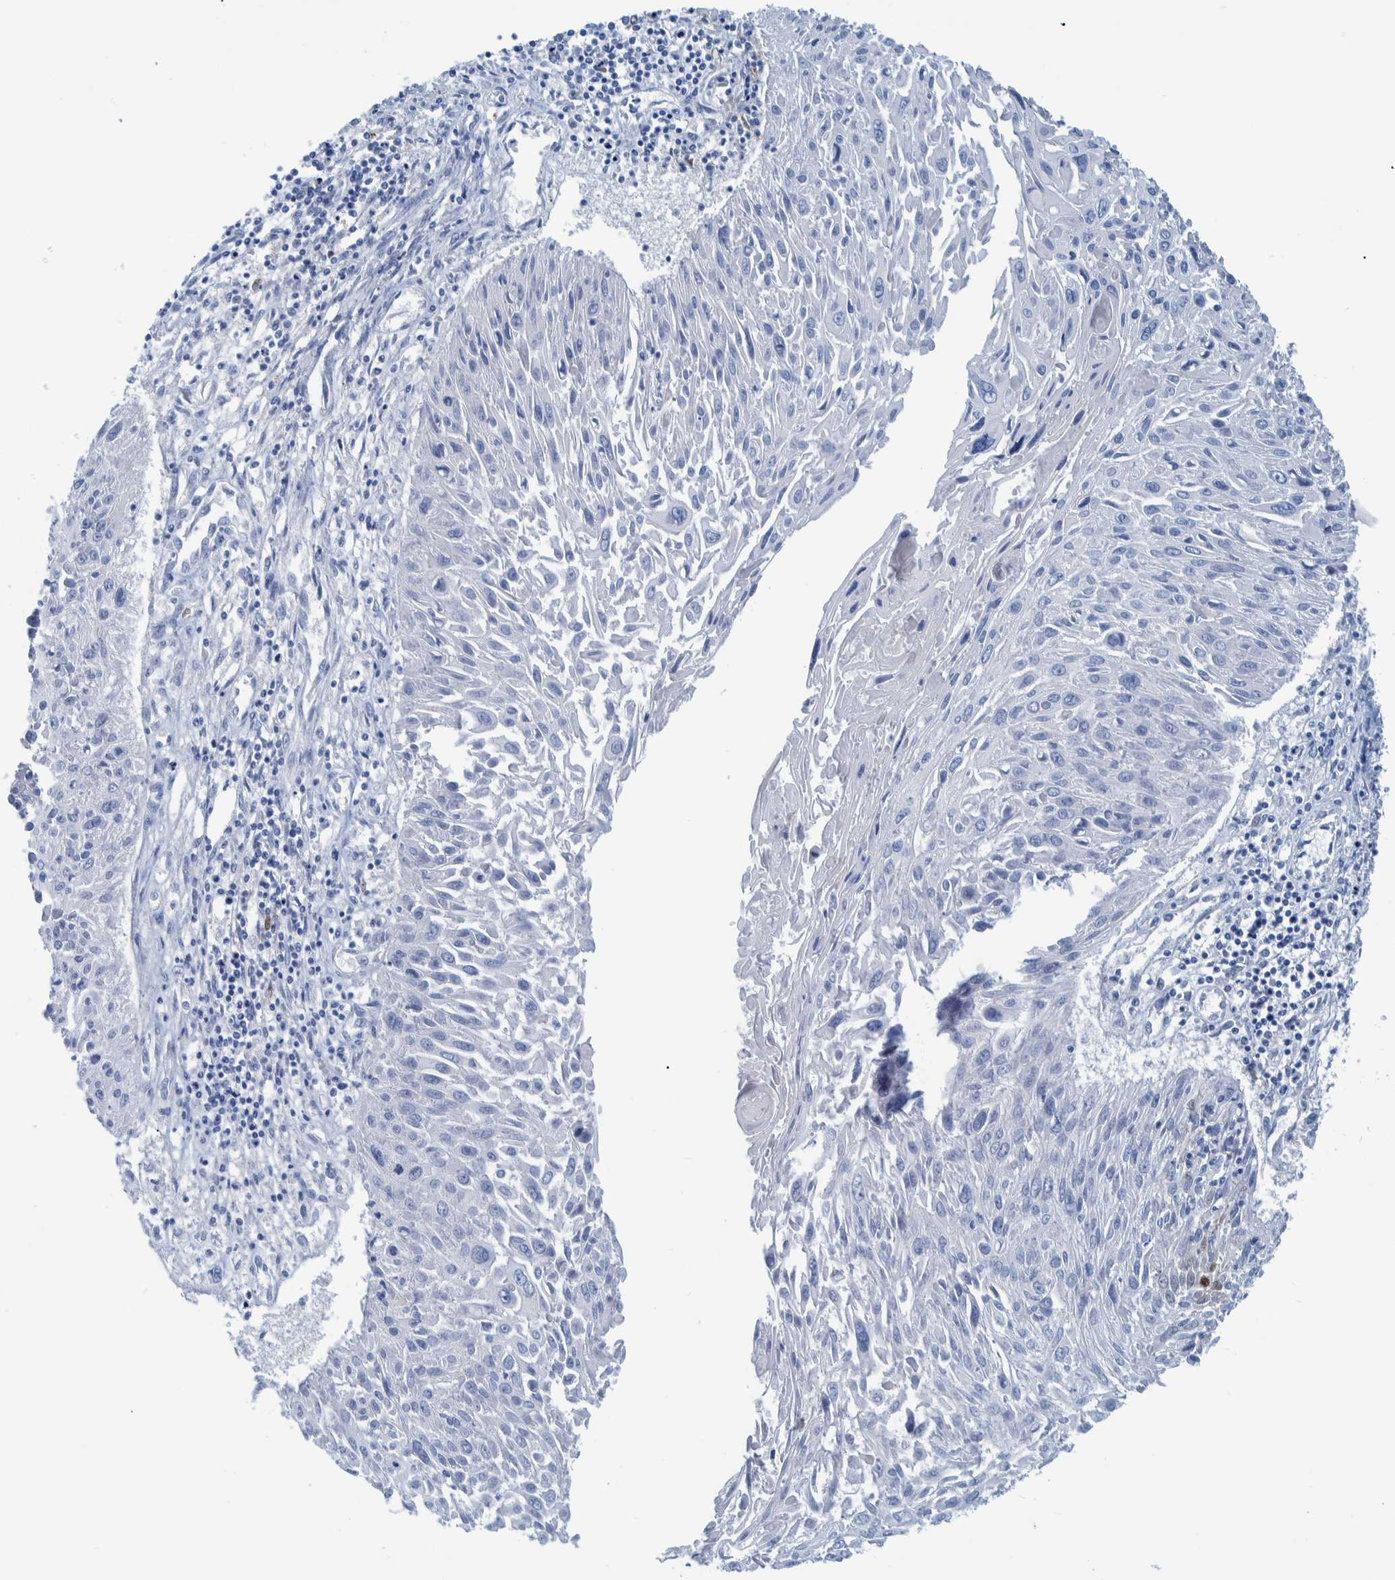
{"staining": {"intensity": "negative", "quantity": "none", "location": "none"}, "tissue": "cervical cancer", "cell_type": "Tumor cells", "image_type": "cancer", "snomed": [{"axis": "morphology", "description": "Squamous cell carcinoma, NOS"}, {"axis": "topography", "description": "Cervix"}], "caption": "A histopathology image of human squamous cell carcinoma (cervical) is negative for staining in tumor cells.", "gene": "IDO1", "patient": {"sex": "female", "age": 51}}